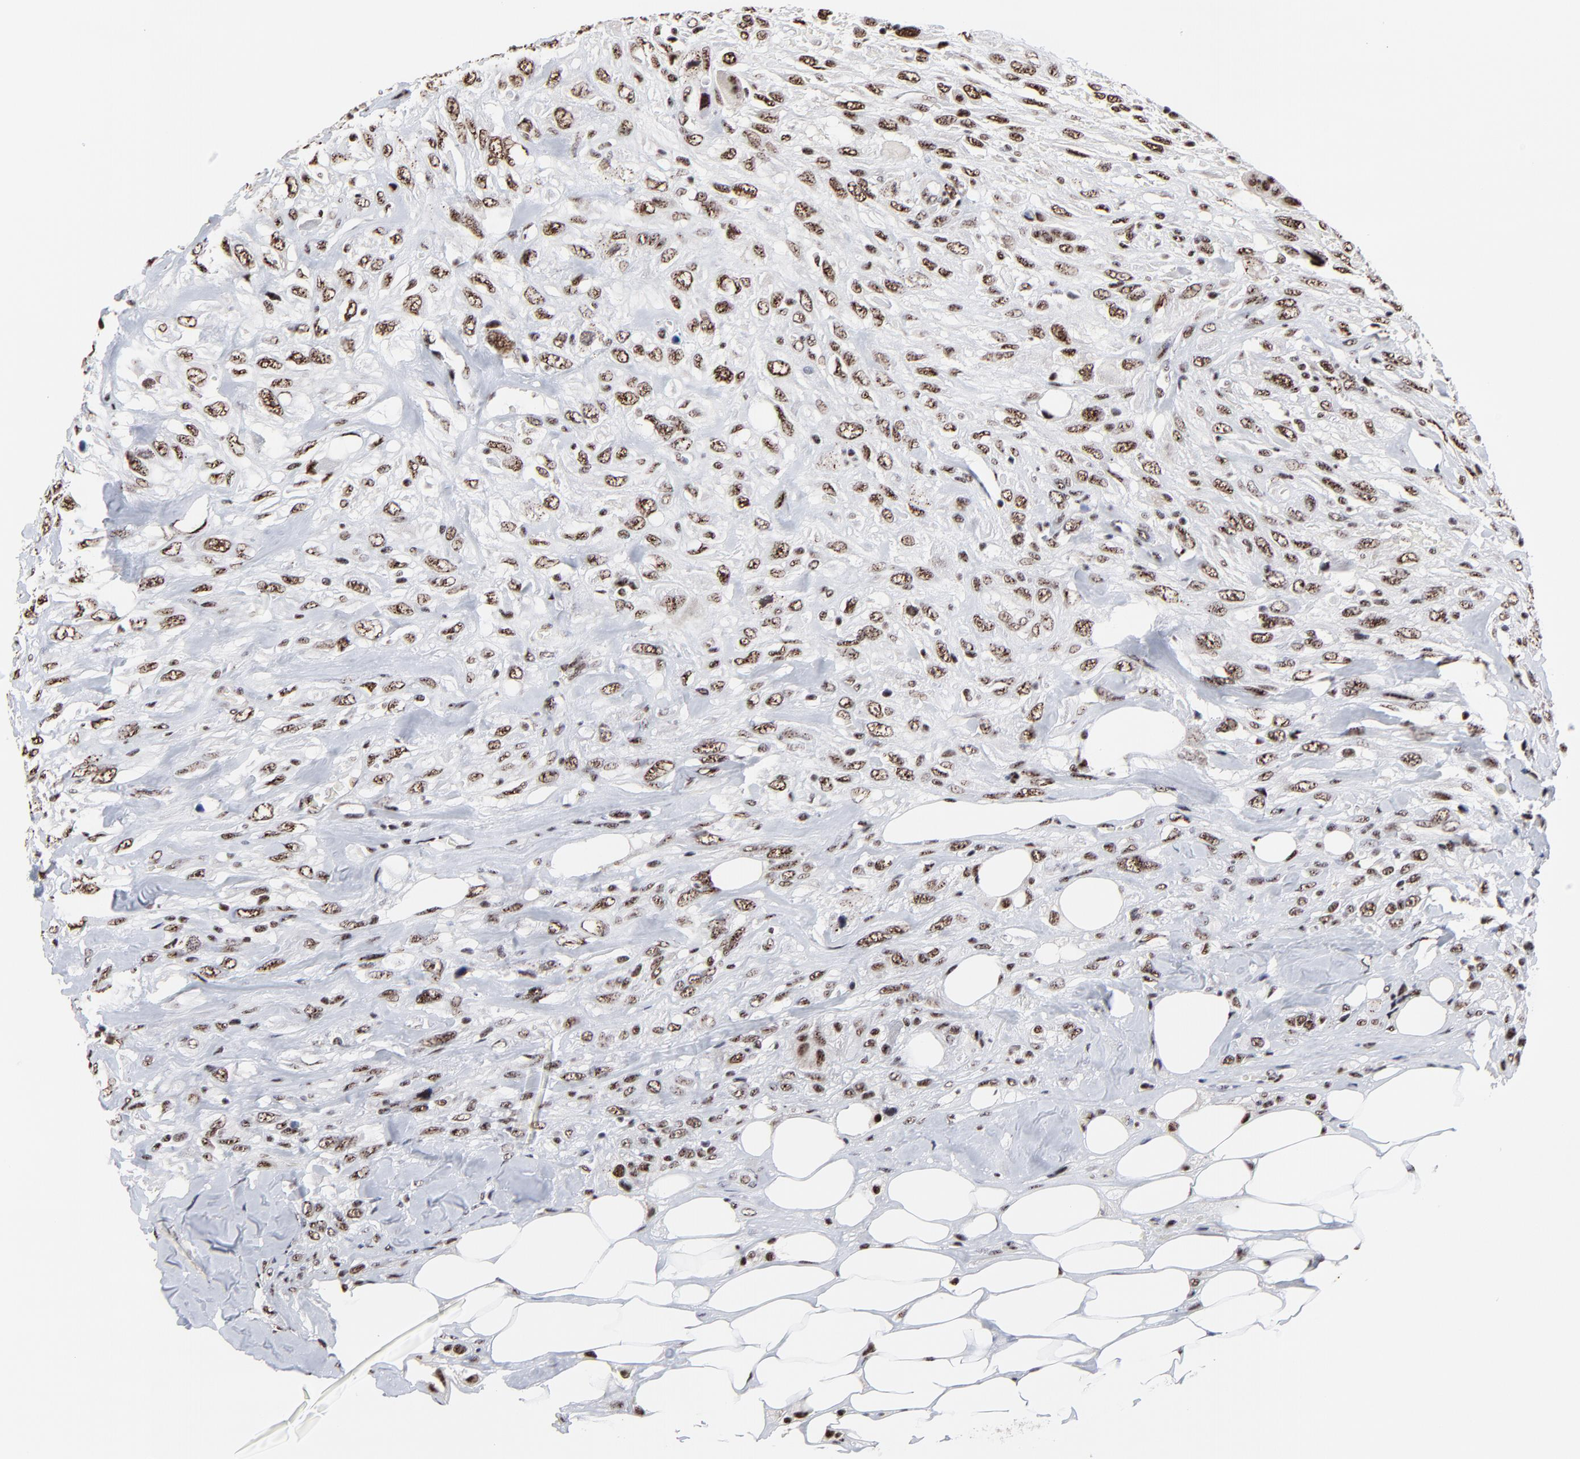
{"staining": {"intensity": "moderate", "quantity": ">75%", "location": "nuclear"}, "tissue": "breast cancer", "cell_type": "Tumor cells", "image_type": "cancer", "snomed": [{"axis": "morphology", "description": "Neoplasm, malignant, NOS"}, {"axis": "topography", "description": "Breast"}], "caption": "The micrograph exhibits a brown stain indicating the presence of a protein in the nuclear of tumor cells in breast cancer.", "gene": "MBD4", "patient": {"sex": "female", "age": 50}}